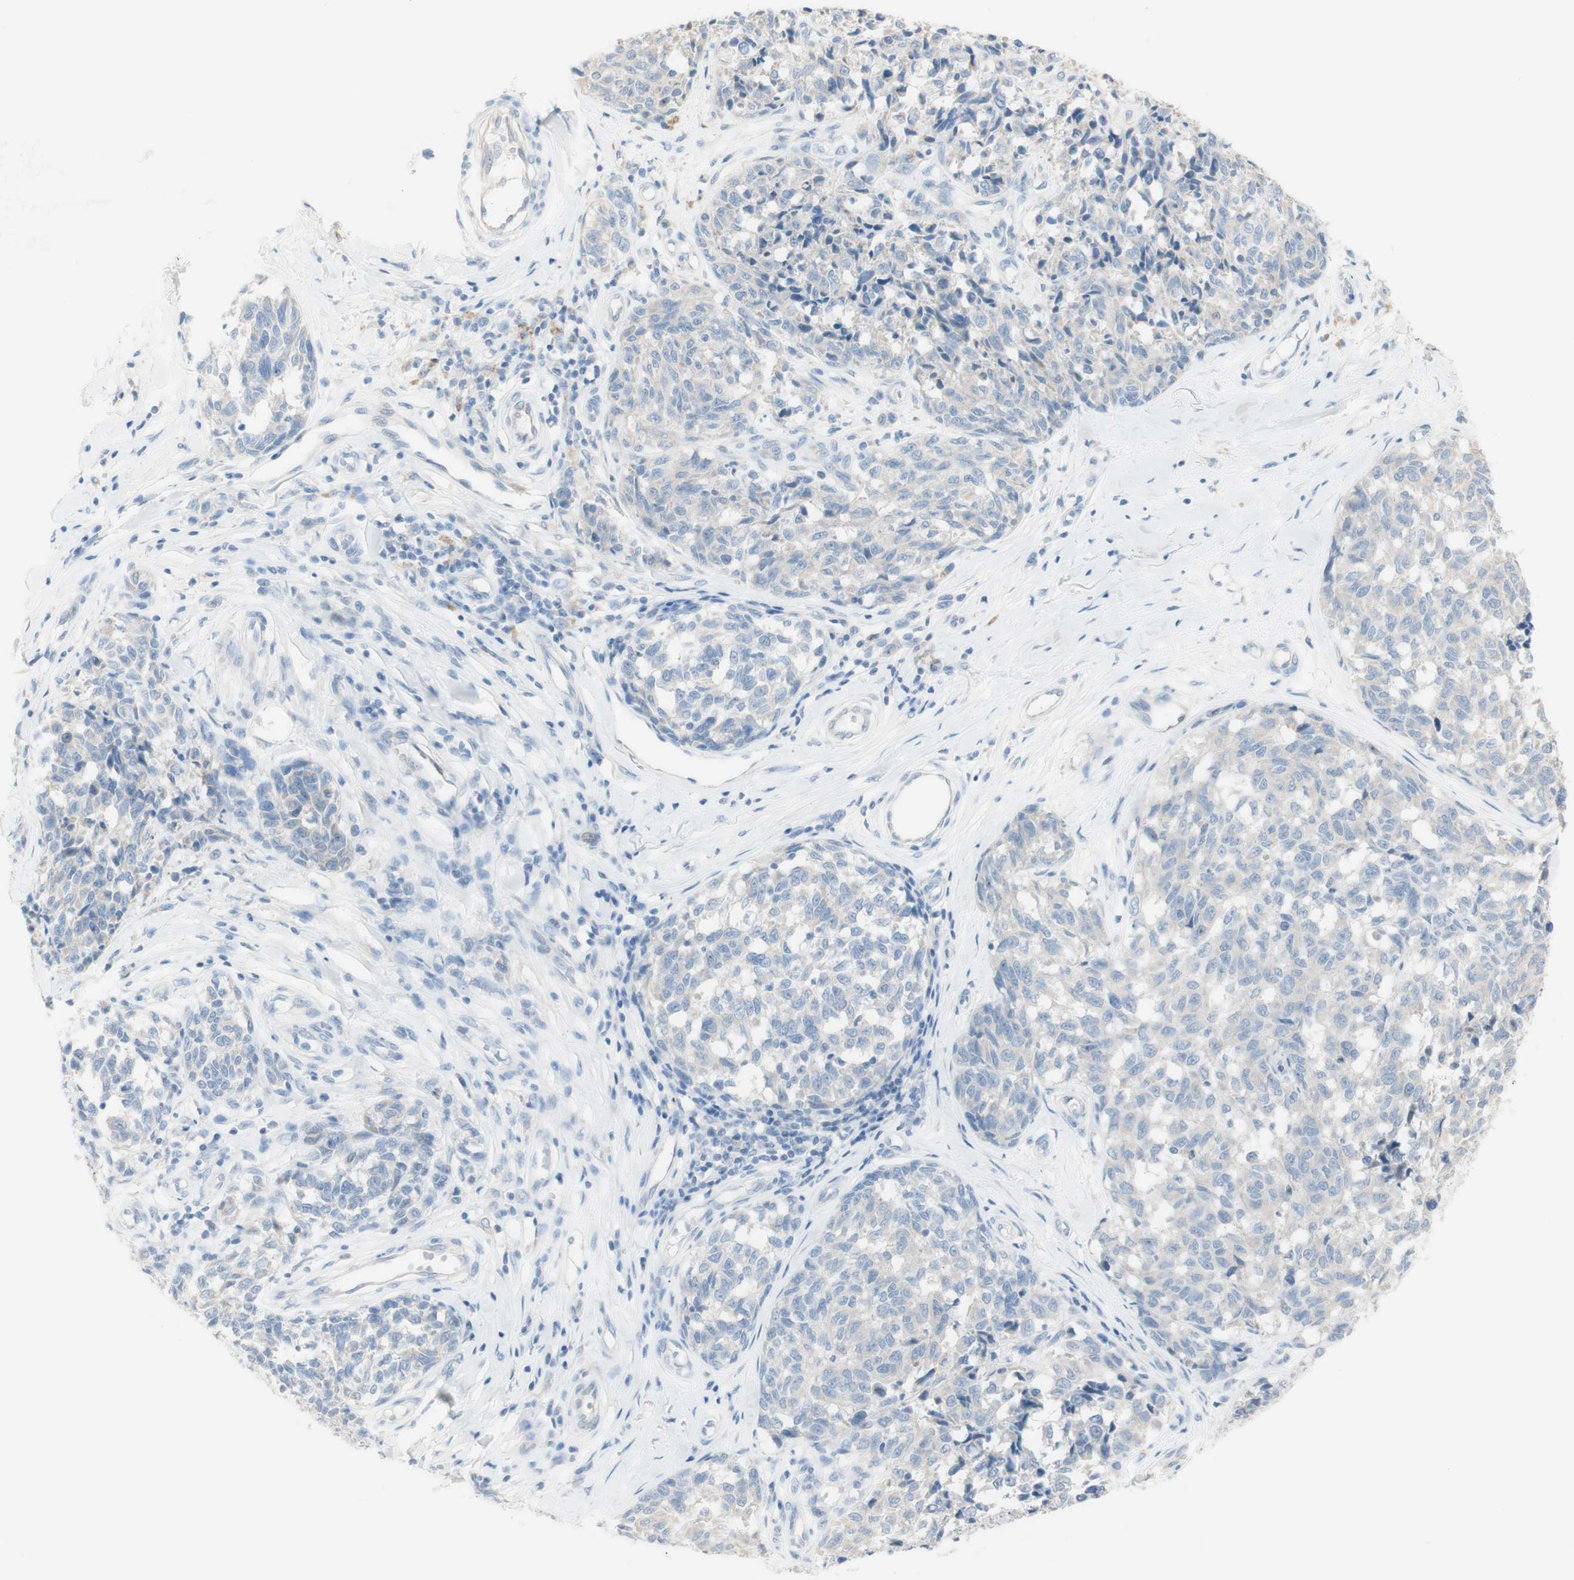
{"staining": {"intensity": "negative", "quantity": "none", "location": "none"}, "tissue": "melanoma", "cell_type": "Tumor cells", "image_type": "cancer", "snomed": [{"axis": "morphology", "description": "Malignant melanoma, NOS"}, {"axis": "topography", "description": "Skin"}], "caption": "This is a histopathology image of immunohistochemistry (IHC) staining of melanoma, which shows no expression in tumor cells. (Stains: DAB (3,3'-diaminobenzidine) immunohistochemistry (IHC) with hematoxylin counter stain, Microscopy: brightfield microscopy at high magnification).", "gene": "ART3", "patient": {"sex": "female", "age": 64}}